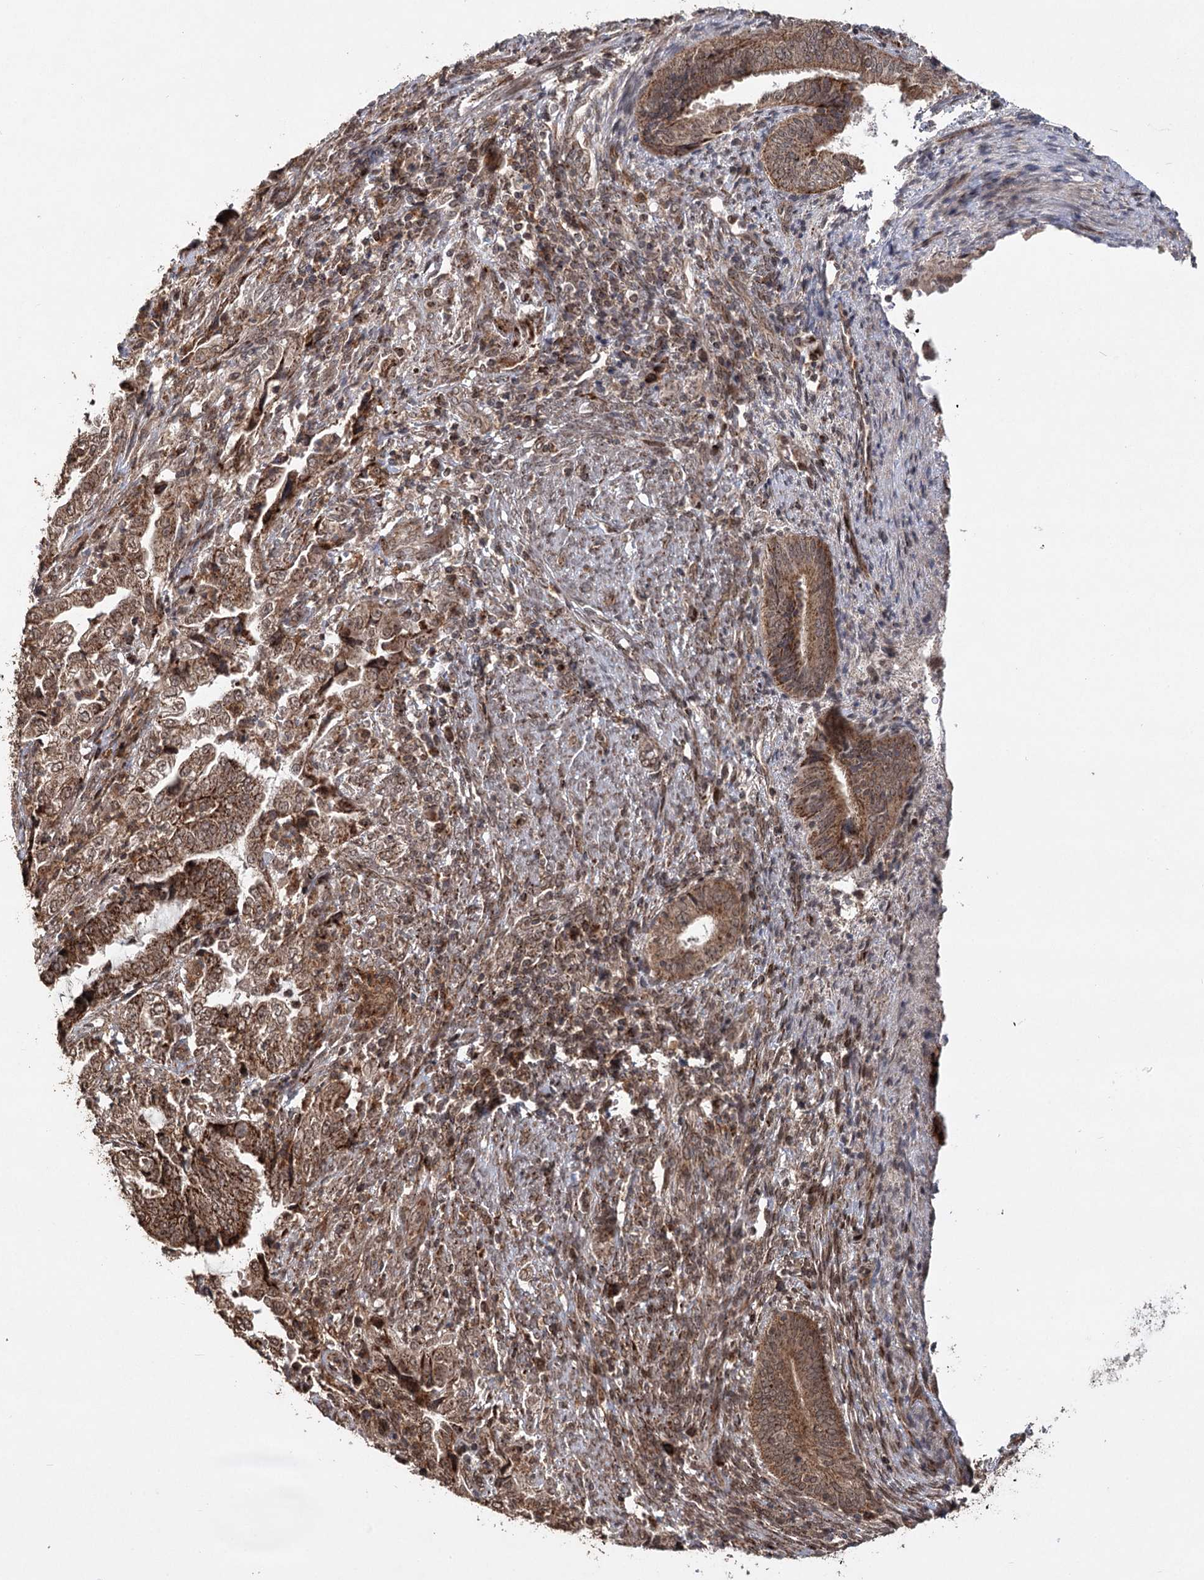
{"staining": {"intensity": "moderate", "quantity": ">75%", "location": "cytoplasmic/membranous"}, "tissue": "endometrial cancer", "cell_type": "Tumor cells", "image_type": "cancer", "snomed": [{"axis": "morphology", "description": "Adenocarcinoma, NOS"}, {"axis": "topography", "description": "Endometrium"}], "caption": "Immunohistochemistry (IHC) histopathology image of human endometrial adenocarcinoma stained for a protein (brown), which exhibits medium levels of moderate cytoplasmic/membranous expression in about >75% of tumor cells.", "gene": "ZNRF3", "patient": {"sex": "female", "age": 51}}